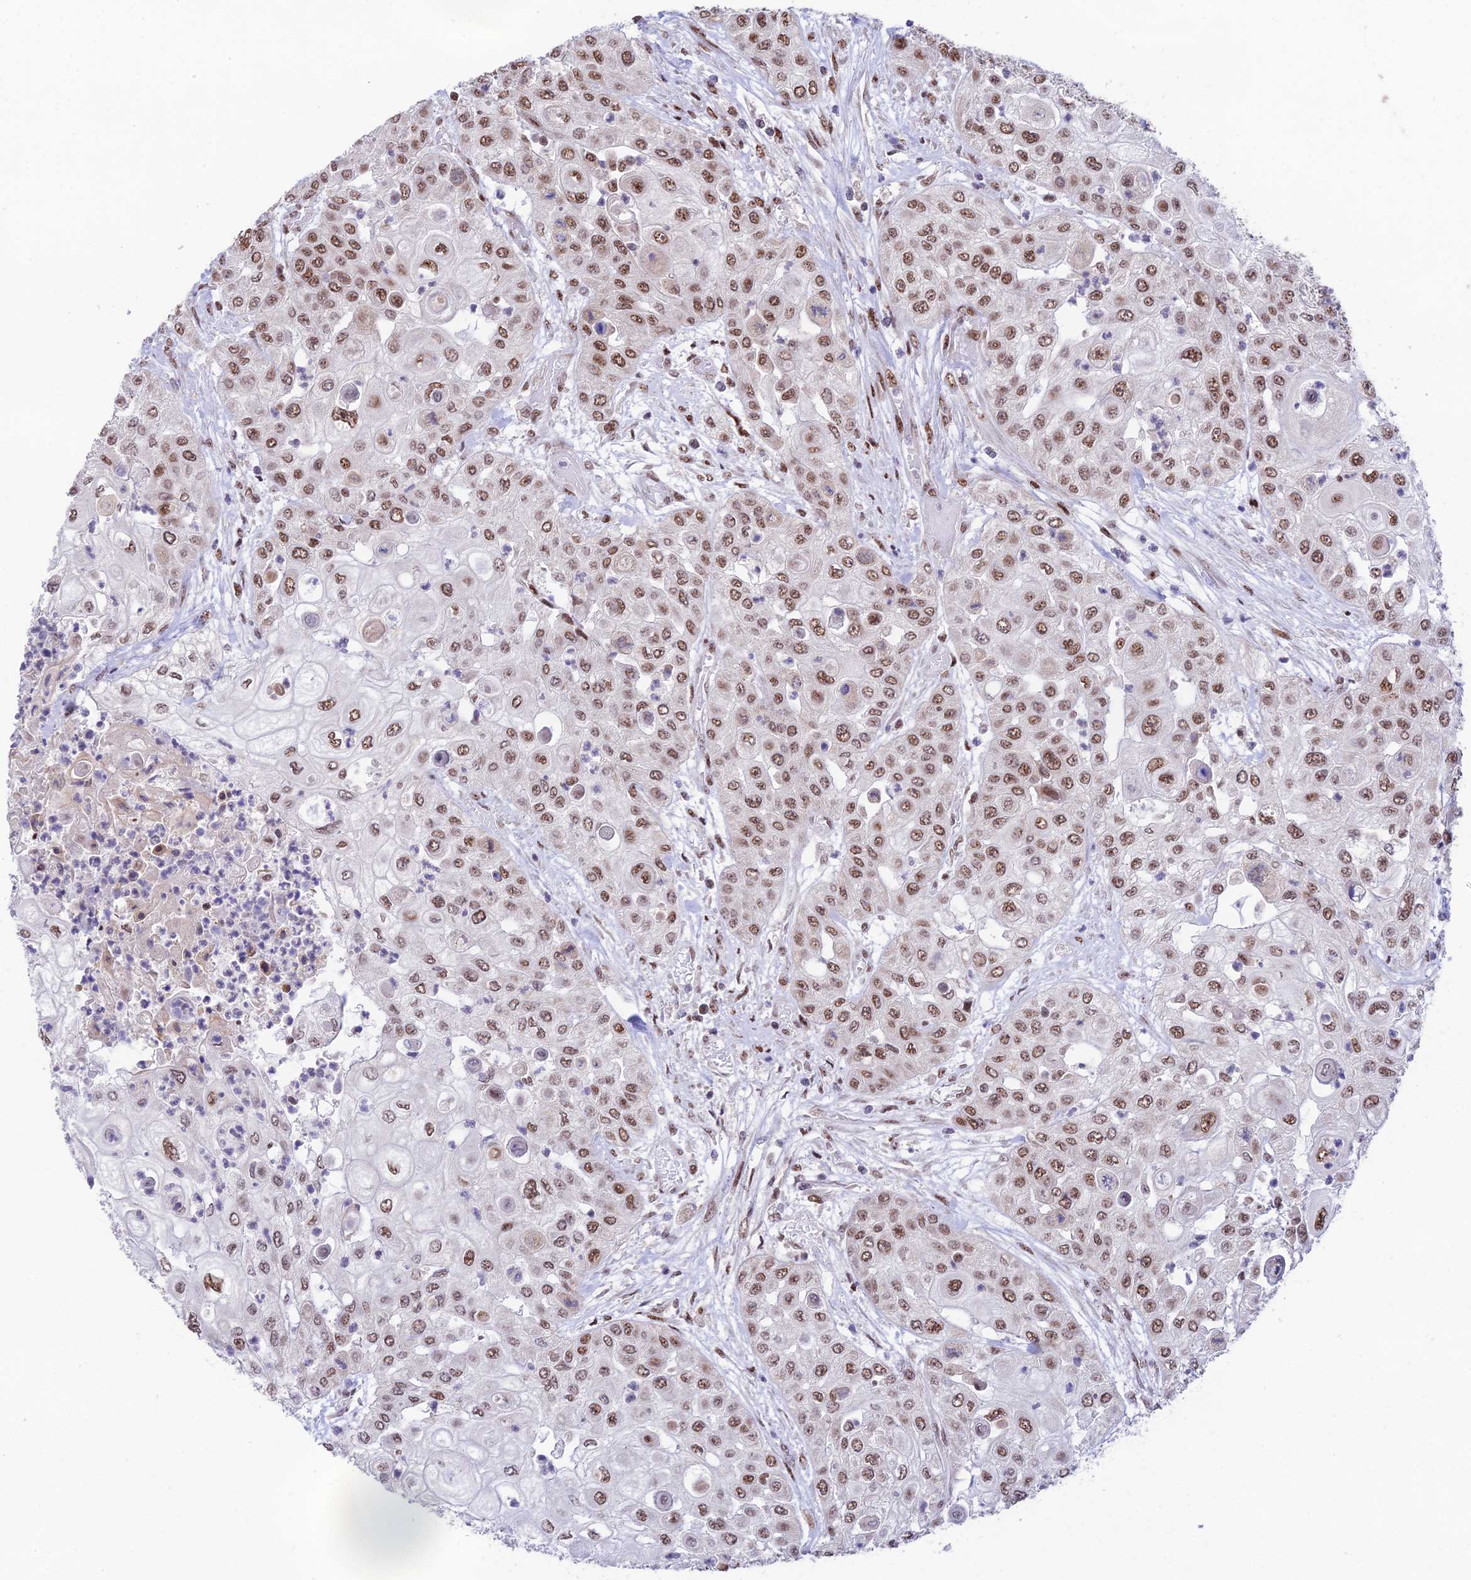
{"staining": {"intensity": "moderate", "quantity": ">75%", "location": "nuclear"}, "tissue": "urothelial cancer", "cell_type": "Tumor cells", "image_type": "cancer", "snomed": [{"axis": "morphology", "description": "Urothelial carcinoma, High grade"}, {"axis": "topography", "description": "Urinary bladder"}], "caption": "There is medium levels of moderate nuclear expression in tumor cells of urothelial cancer, as demonstrated by immunohistochemical staining (brown color).", "gene": "THOC7", "patient": {"sex": "female", "age": 79}}